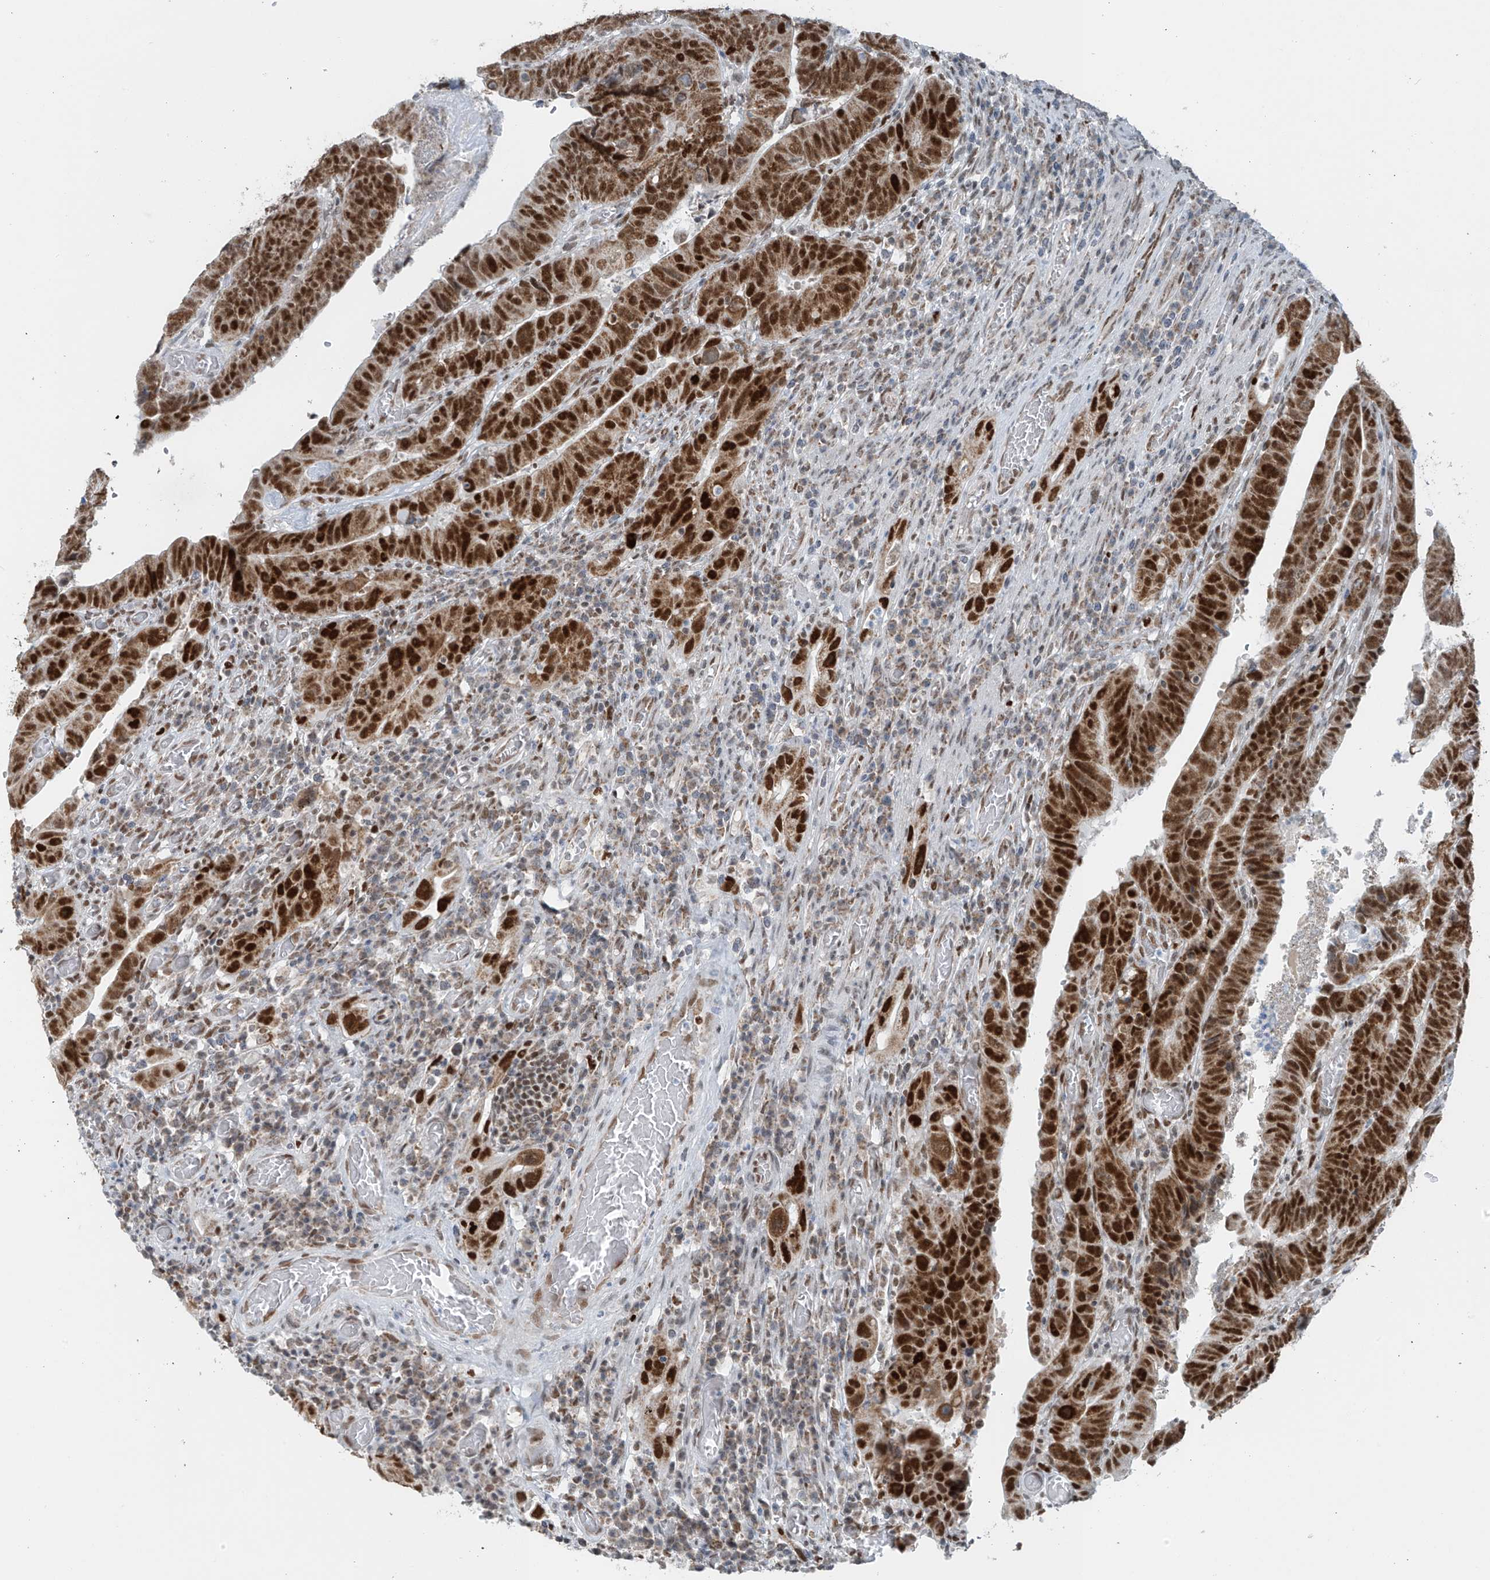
{"staining": {"intensity": "strong", "quantity": ">75%", "location": "nuclear"}, "tissue": "colorectal cancer", "cell_type": "Tumor cells", "image_type": "cancer", "snomed": [{"axis": "morphology", "description": "Normal tissue, NOS"}, {"axis": "morphology", "description": "Adenocarcinoma, NOS"}, {"axis": "topography", "description": "Rectum"}], "caption": "A micrograph of human adenocarcinoma (colorectal) stained for a protein reveals strong nuclear brown staining in tumor cells. (DAB IHC, brown staining for protein, blue staining for nuclei).", "gene": "WRNIP1", "patient": {"sex": "female", "age": 65}}